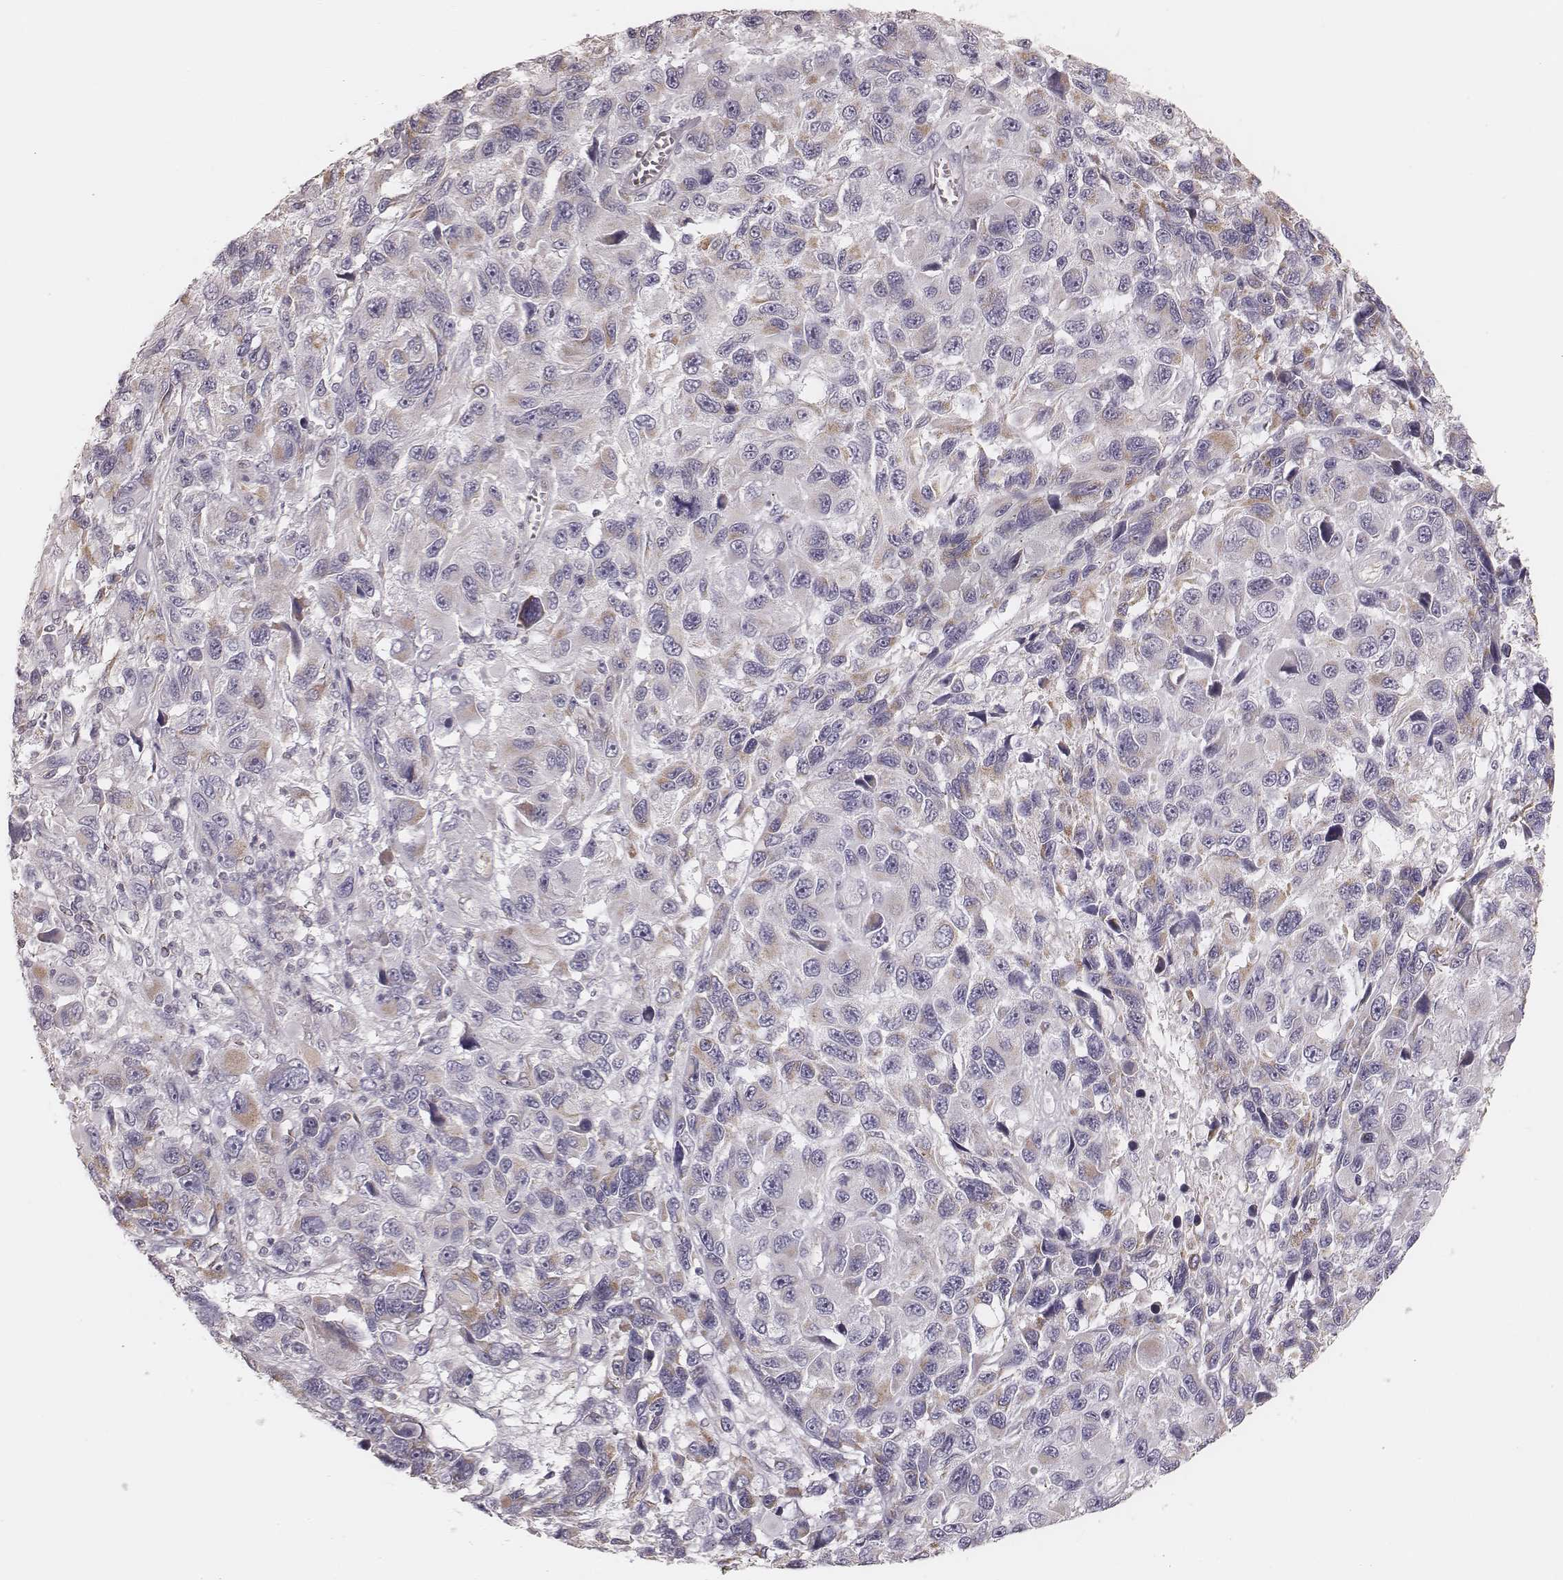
{"staining": {"intensity": "weak", "quantity": "25%-75%", "location": "cytoplasmic/membranous"}, "tissue": "melanoma", "cell_type": "Tumor cells", "image_type": "cancer", "snomed": [{"axis": "morphology", "description": "Malignant melanoma, NOS"}, {"axis": "topography", "description": "Skin"}], "caption": "Melanoma stained with a brown dye exhibits weak cytoplasmic/membranous positive expression in approximately 25%-75% of tumor cells.", "gene": "KIF5C", "patient": {"sex": "male", "age": 53}}